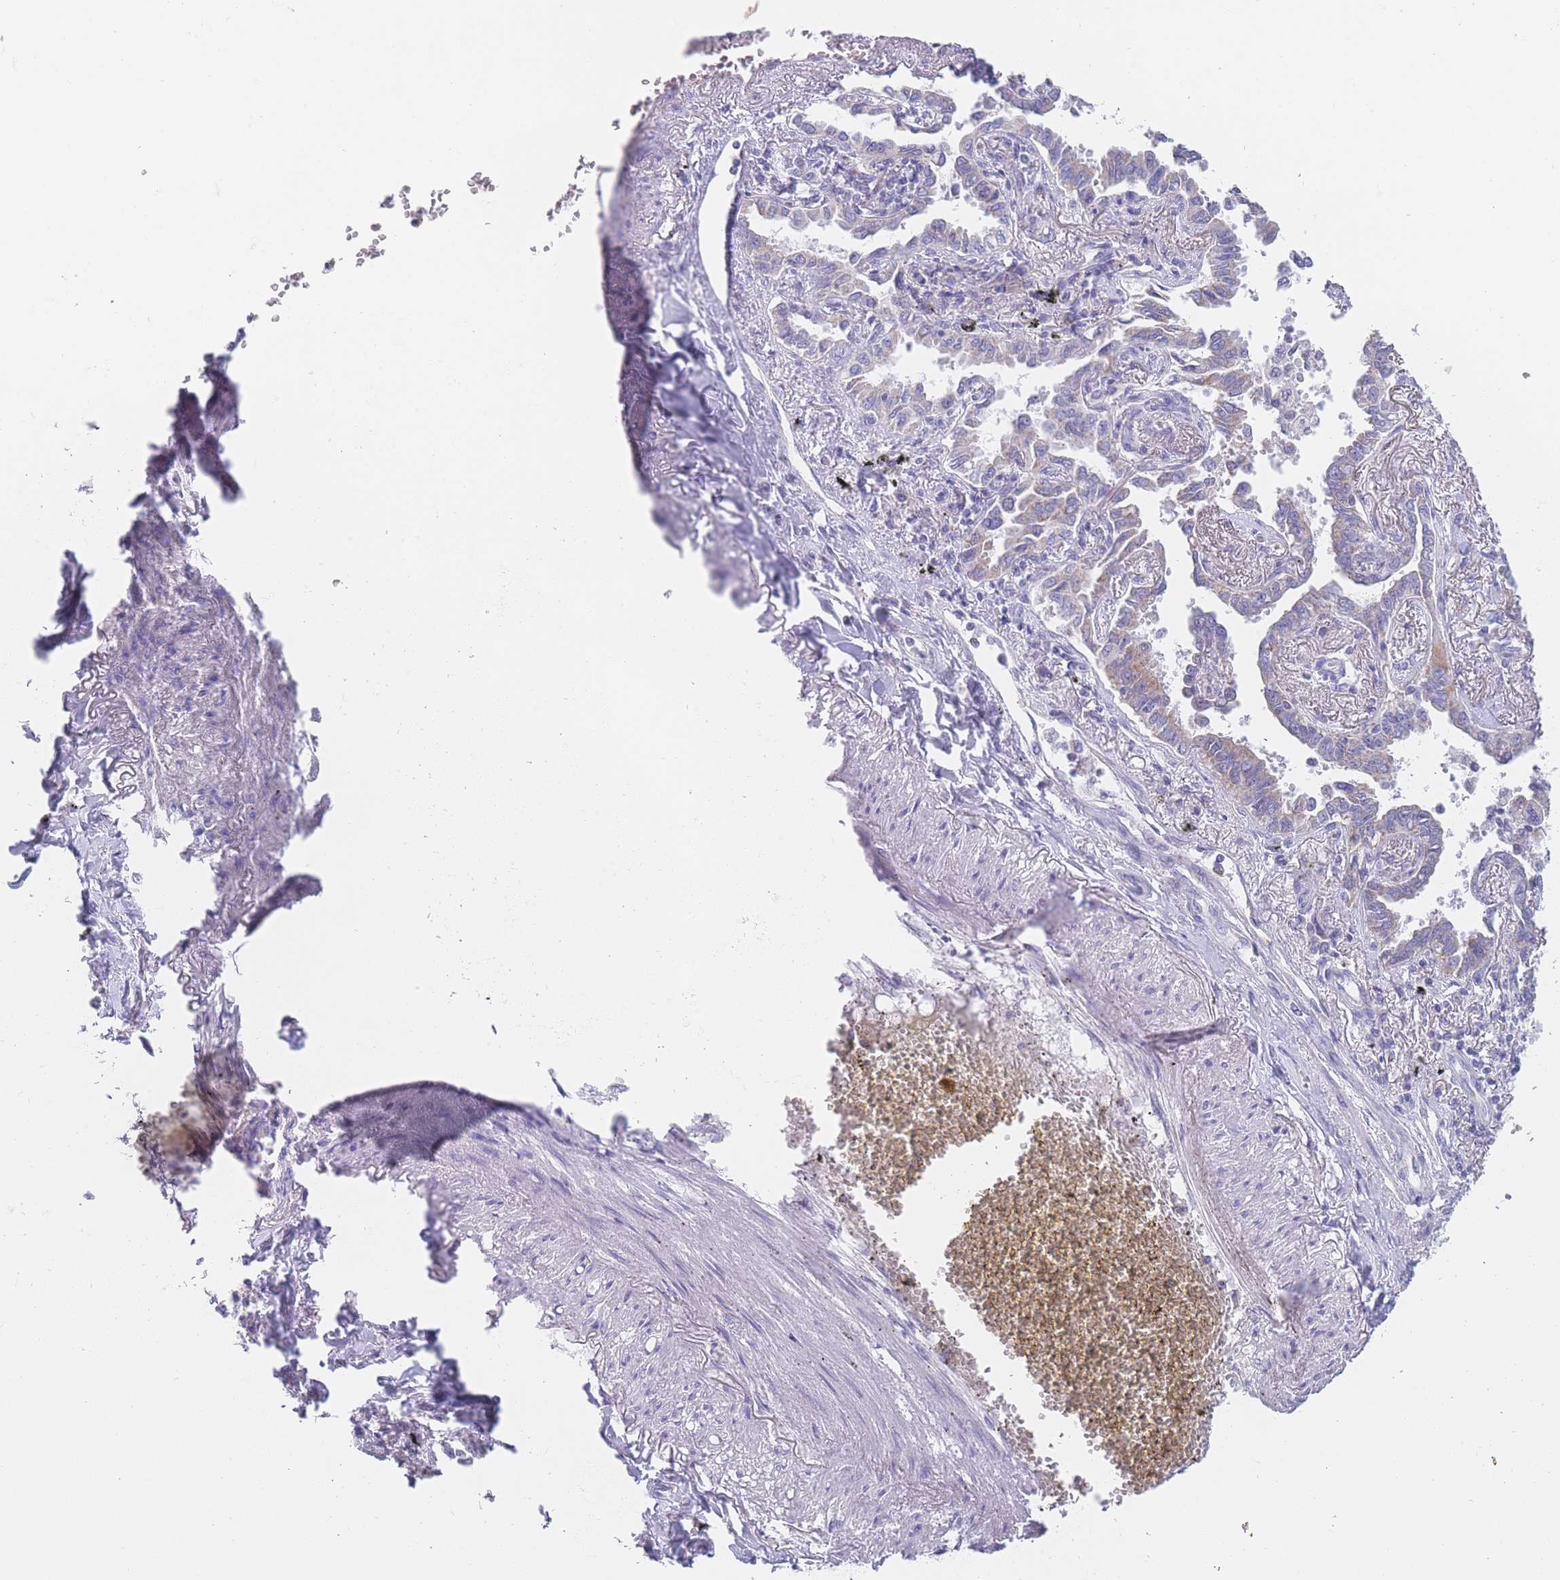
{"staining": {"intensity": "strong", "quantity": "25%-75%", "location": "cytoplasmic/membranous"}, "tissue": "lung cancer", "cell_type": "Tumor cells", "image_type": "cancer", "snomed": [{"axis": "morphology", "description": "Adenocarcinoma, NOS"}, {"axis": "topography", "description": "Lung"}], "caption": "Immunohistochemistry (IHC) (DAB) staining of lung cancer displays strong cytoplasmic/membranous protein expression in approximately 25%-75% of tumor cells. (IHC, brightfield microscopy, high magnification).", "gene": "MRPS14", "patient": {"sex": "male", "age": 67}}